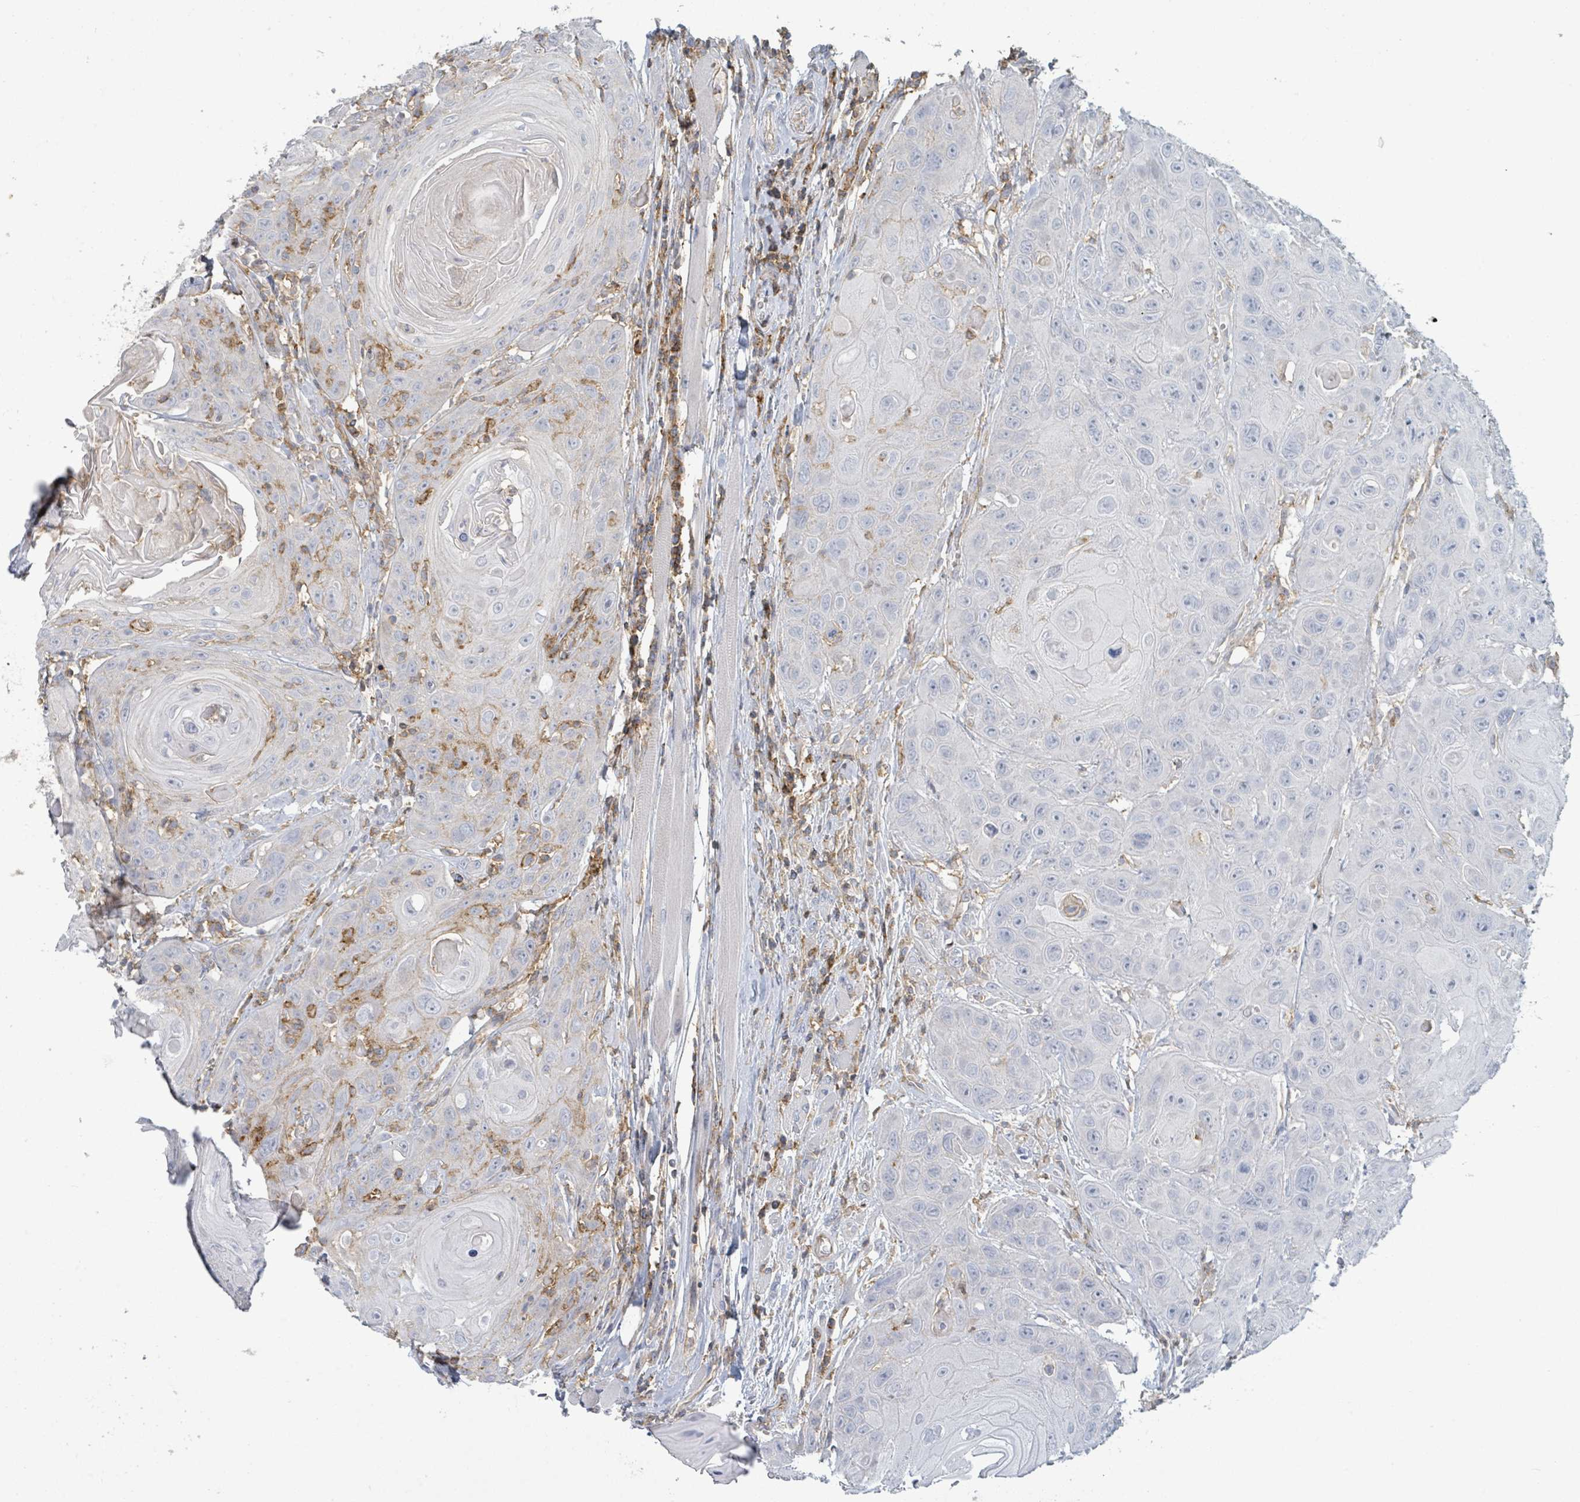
{"staining": {"intensity": "negative", "quantity": "none", "location": "none"}, "tissue": "head and neck cancer", "cell_type": "Tumor cells", "image_type": "cancer", "snomed": [{"axis": "morphology", "description": "Squamous cell carcinoma, NOS"}, {"axis": "topography", "description": "Head-Neck"}], "caption": "Tumor cells are negative for brown protein staining in squamous cell carcinoma (head and neck).", "gene": "TNFRSF14", "patient": {"sex": "female", "age": 59}}